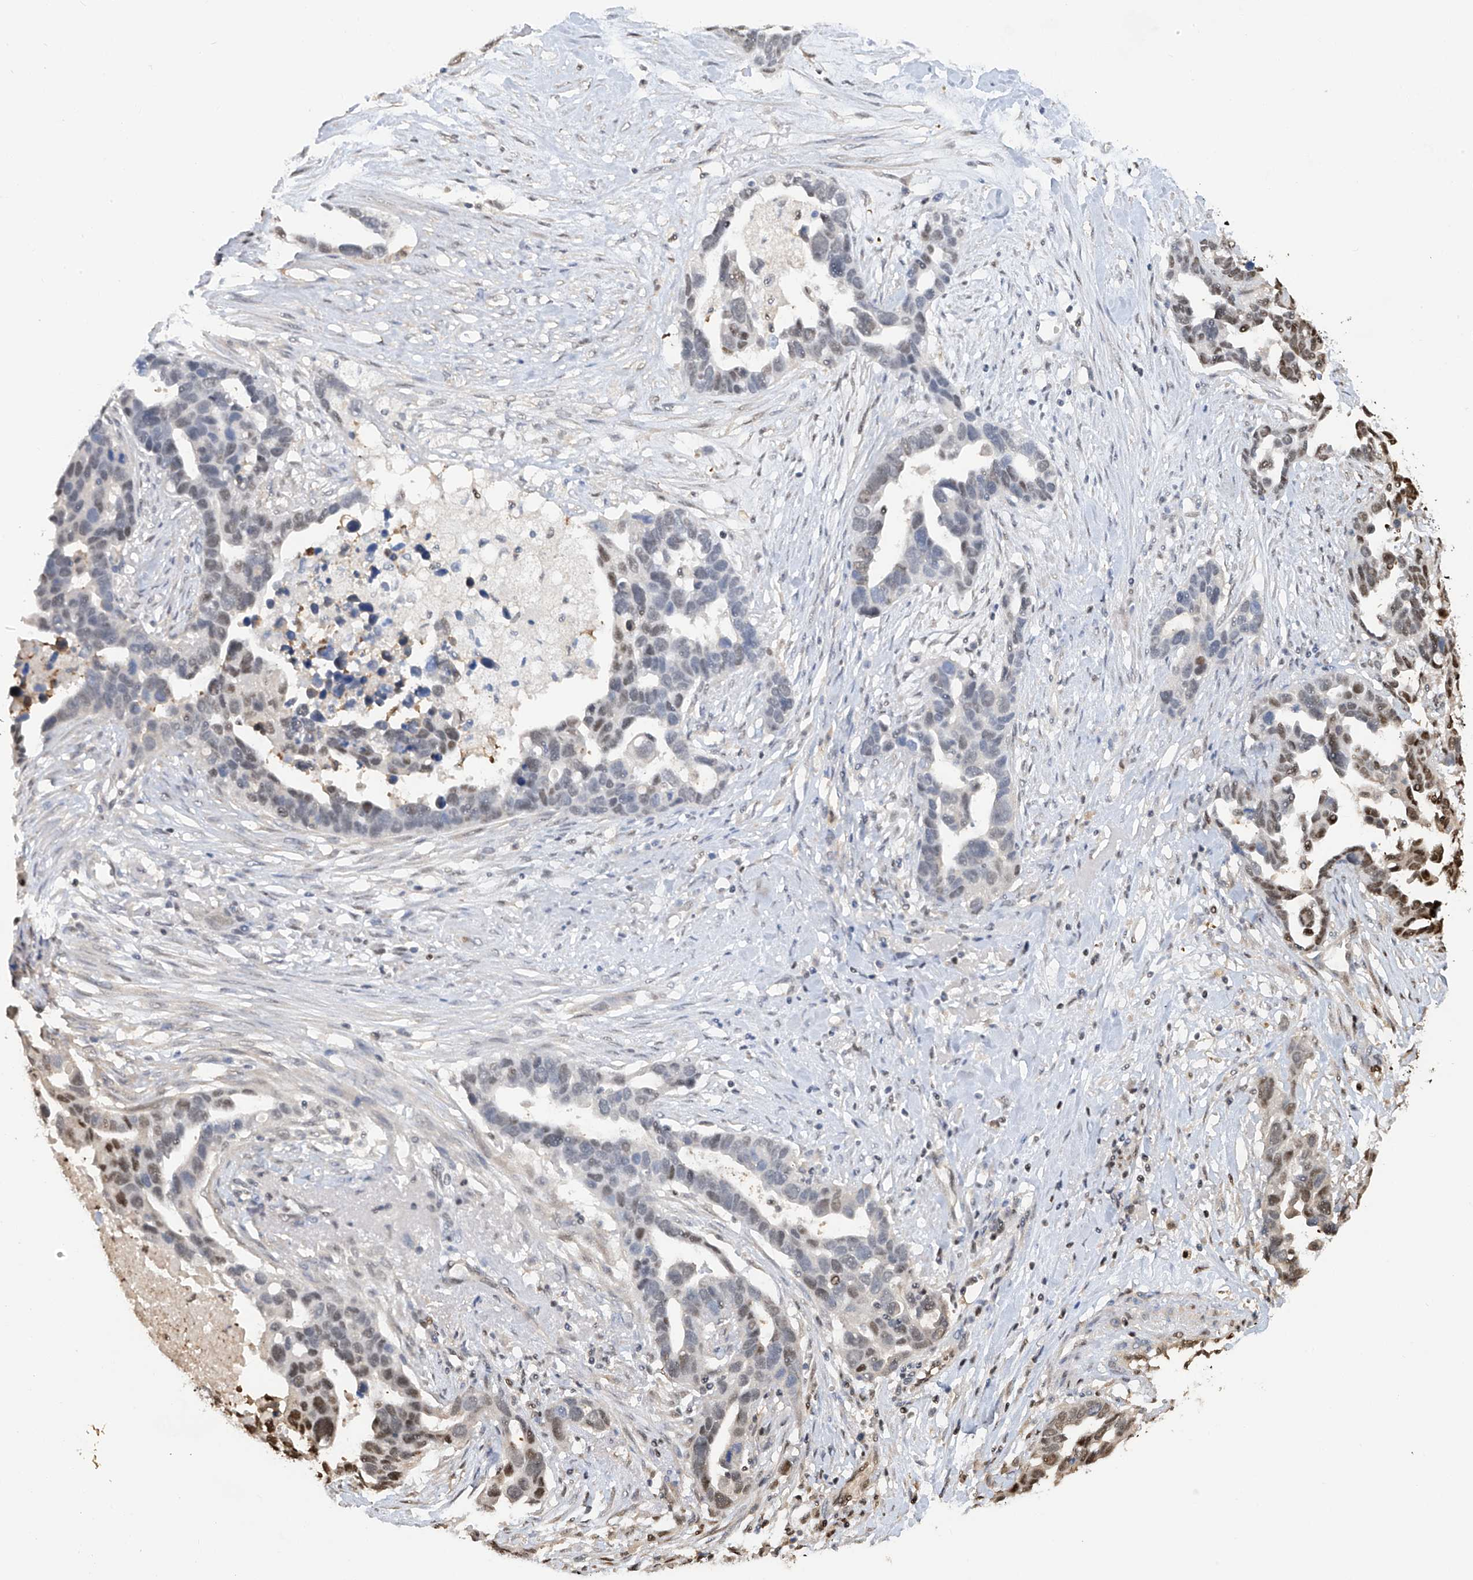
{"staining": {"intensity": "weak", "quantity": "<25%", "location": "nuclear"}, "tissue": "ovarian cancer", "cell_type": "Tumor cells", "image_type": "cancer", "snomed": [{"axis": "morphology", "description": "Cystadenocarcinoma, serous, NOS"}, {"axis": "topography", "description": "Ovary"}], "caption": "High power microscopy photomicrograph of an immunohistochemistry micrograph of serous cystadenocarcinoma (ovarian), revealing no significant positivity in tumor cells.", "gene": "PMM1", "patient": {"sex": "female", "age": 54}}